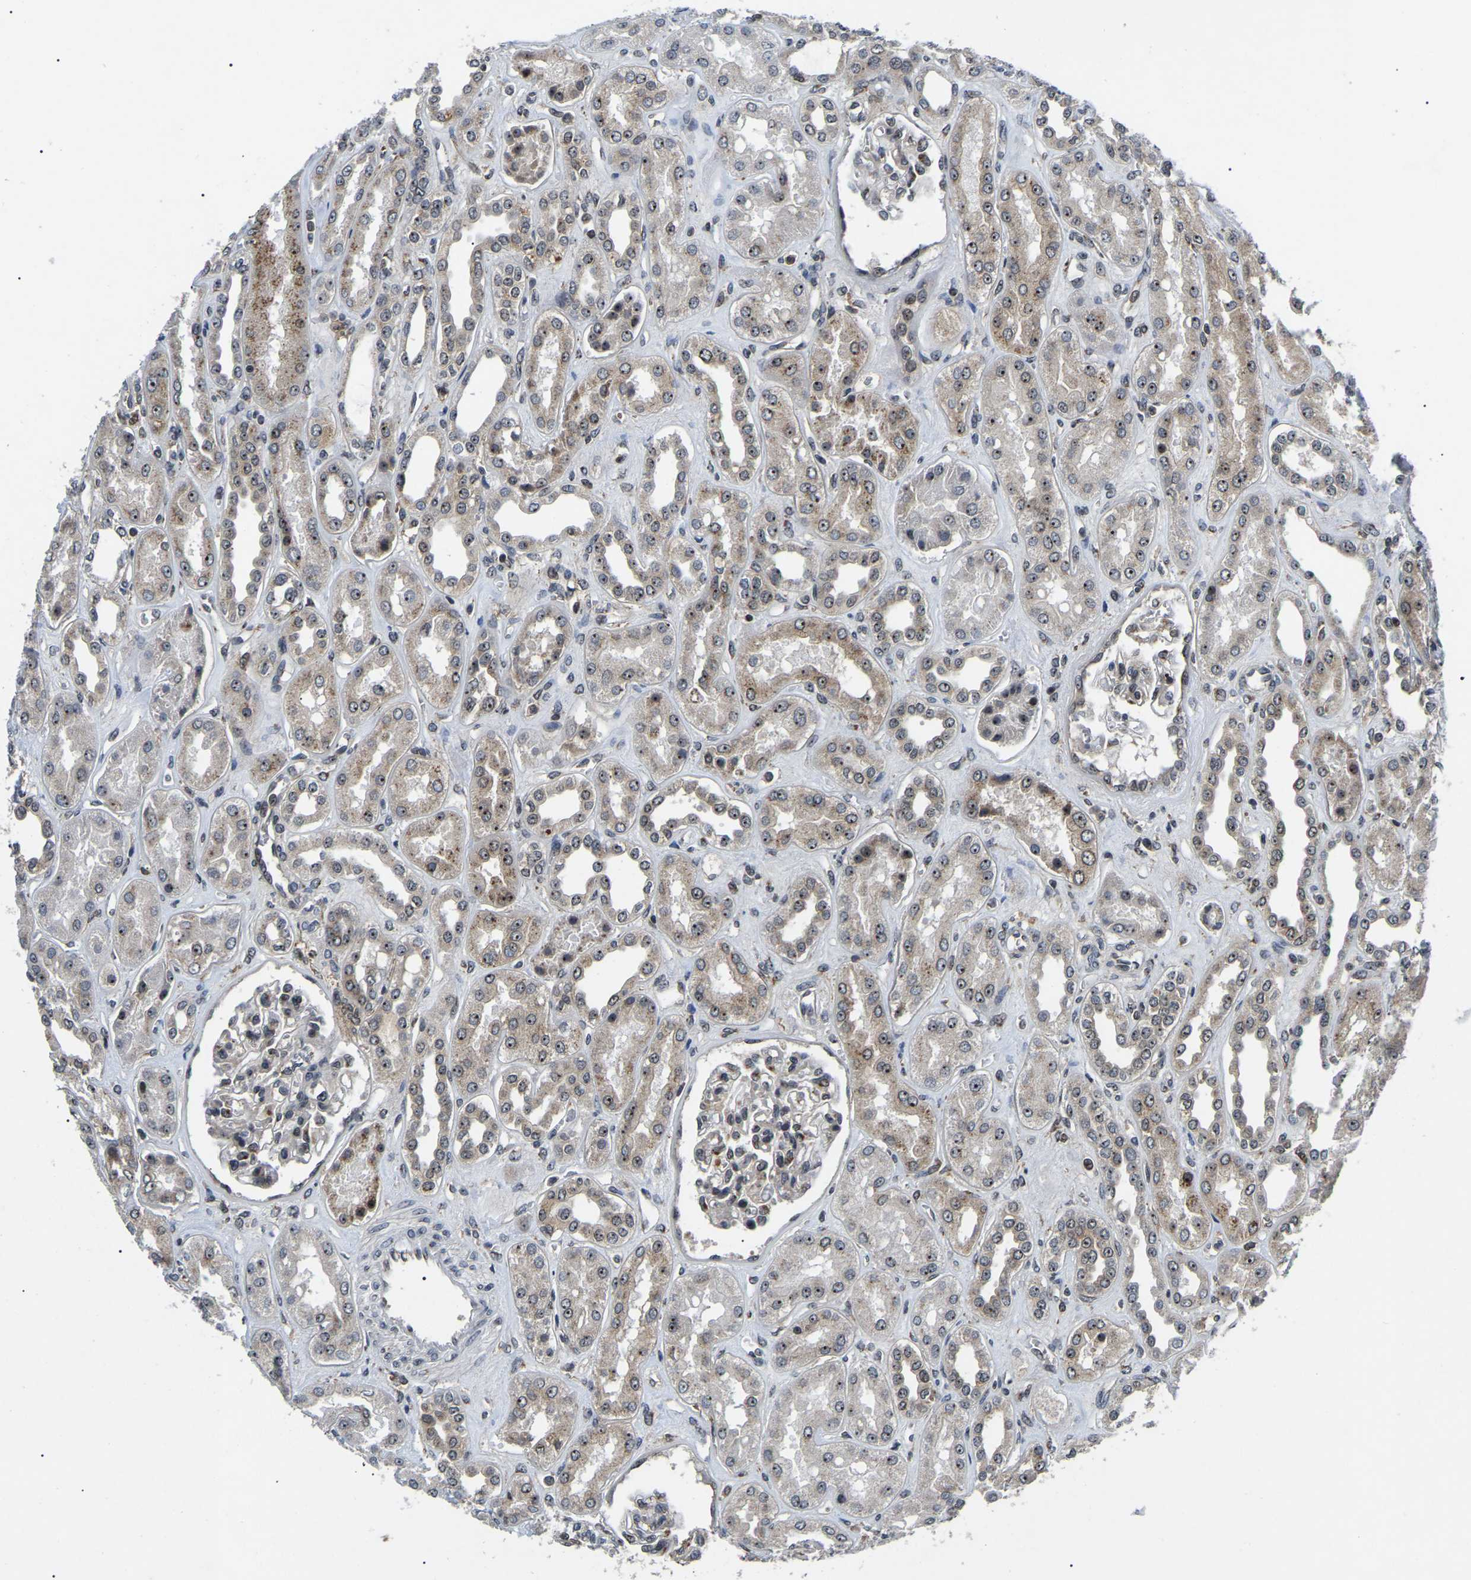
{"staining": {"intensity": "negative", "quantity": "none", "location": "none"}, "tissue": "kidney", "cell_type": "Cells in glomeruli", "image_type": "normal", "snomed": [{"axis": "morphology", "description": "Normal tissue, NOS"}, {"axis": "topography", "description": "Kidney"}], "caption": "Immunohistochemistry (IHC) of benign kidney exhibits no staining in cells in glomeruli. The staining is performed using DAB brown chromogen with nuclei counter-stained in using hematoxylin.", "gene": "RBM28", "patient": {"sex": "male", "age": 59}}